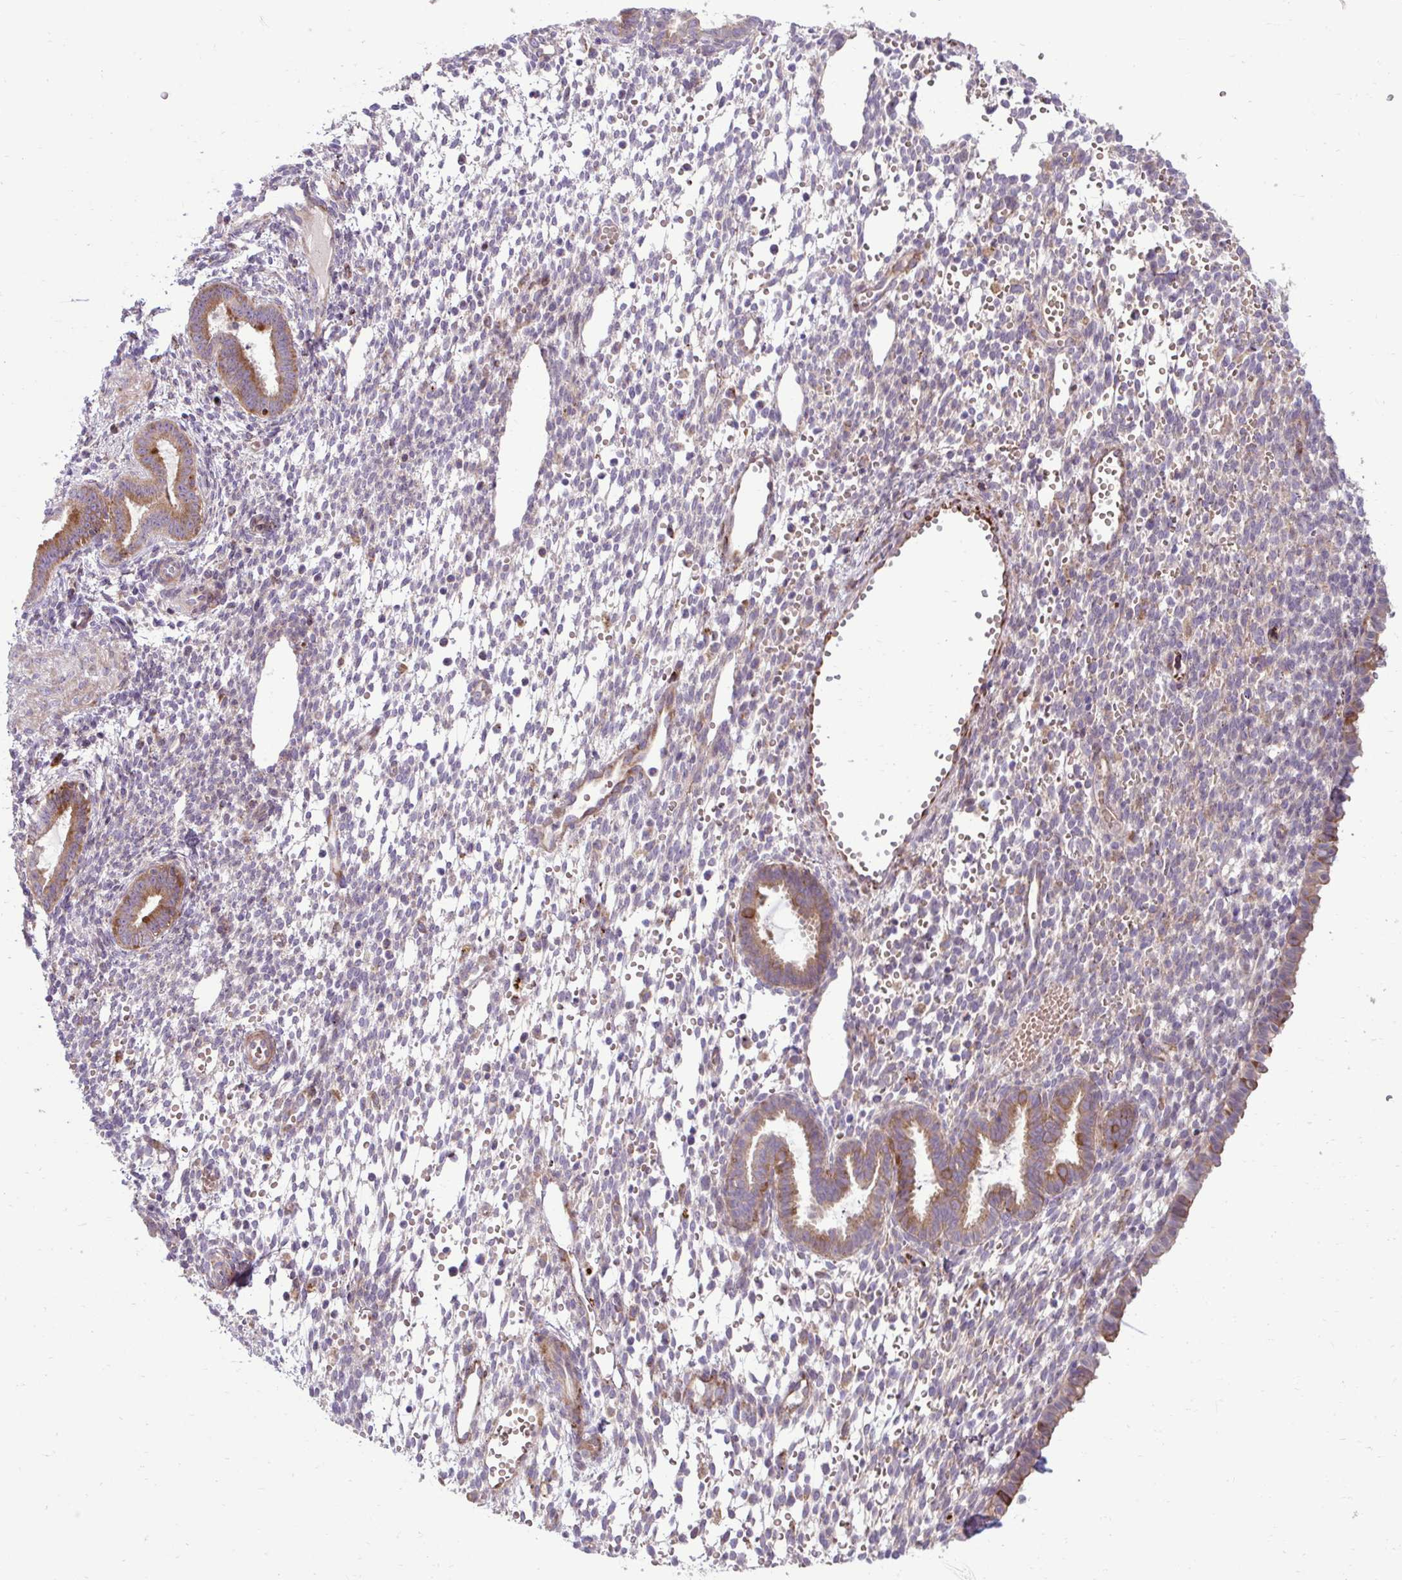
{"staining": {"intensity": "weak", "quantity": "<25%", "location": "cytoplasmic/membranous"}, "tissue": "endometrium", "cell_type": "Cells in endometrial stroma", "image_type": "normal", "snomed": [{"axis": "morphology", "description": "Normal tissue, NOS"}, {"axis": "topography", "description": "Endometrium"}], "caption": "Immunohistochemistry (IHC) photomicrograph of normal endometrium: endometrium stained with DAB shows no significant protein staining in cells in endometrial stroma.", "gene": "LIMS1", "patient": {"sex": "female", "age": 36}}